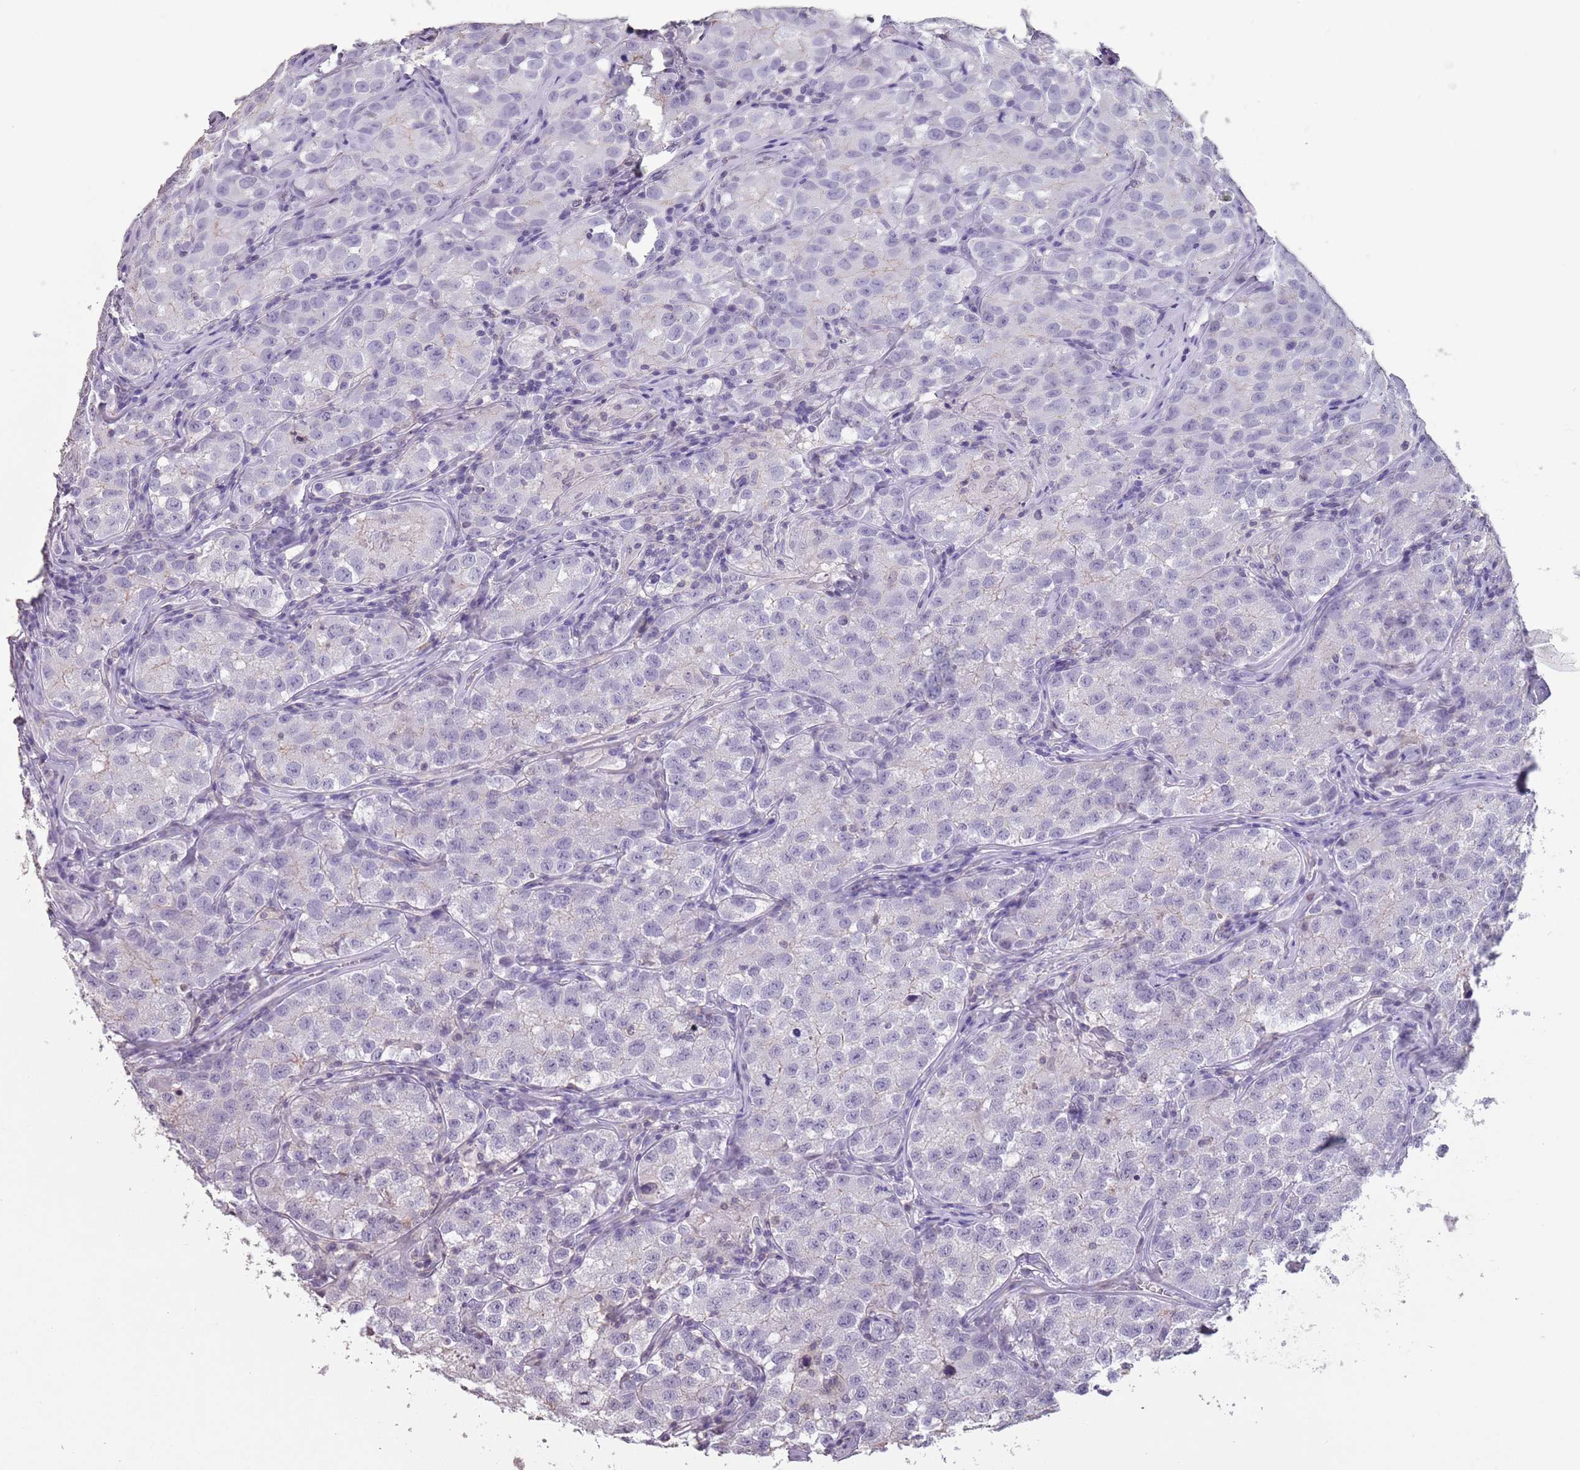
{"staining": {"intensity": "negative", "quantity": "none", "location": "none"}, "tissue": "testis cancer", "cell_type": "Tumor cells", "image_type": "cancer", "snomed": [{"axis": "morphology", "description": "Seminoma, NOS"}, {"axis": "morphology", "description": "Carcinoma, Embryonal, NOS"}, {"axis": "topography", "description": "Testis"}], "caption": "An immunohistochemistry histopathology image of seminoma (testis) is shown. There is no staining in tumor cells of seminoma (testis). Brightfield microscopy of immunohistochemistry stained with DAB (3,3'-diaminobenzidine) (brown) and hematoxylin (blue), captured at high magnification.", "gene": "SUN5", "patient": {"sex": "male", "age": 43}}